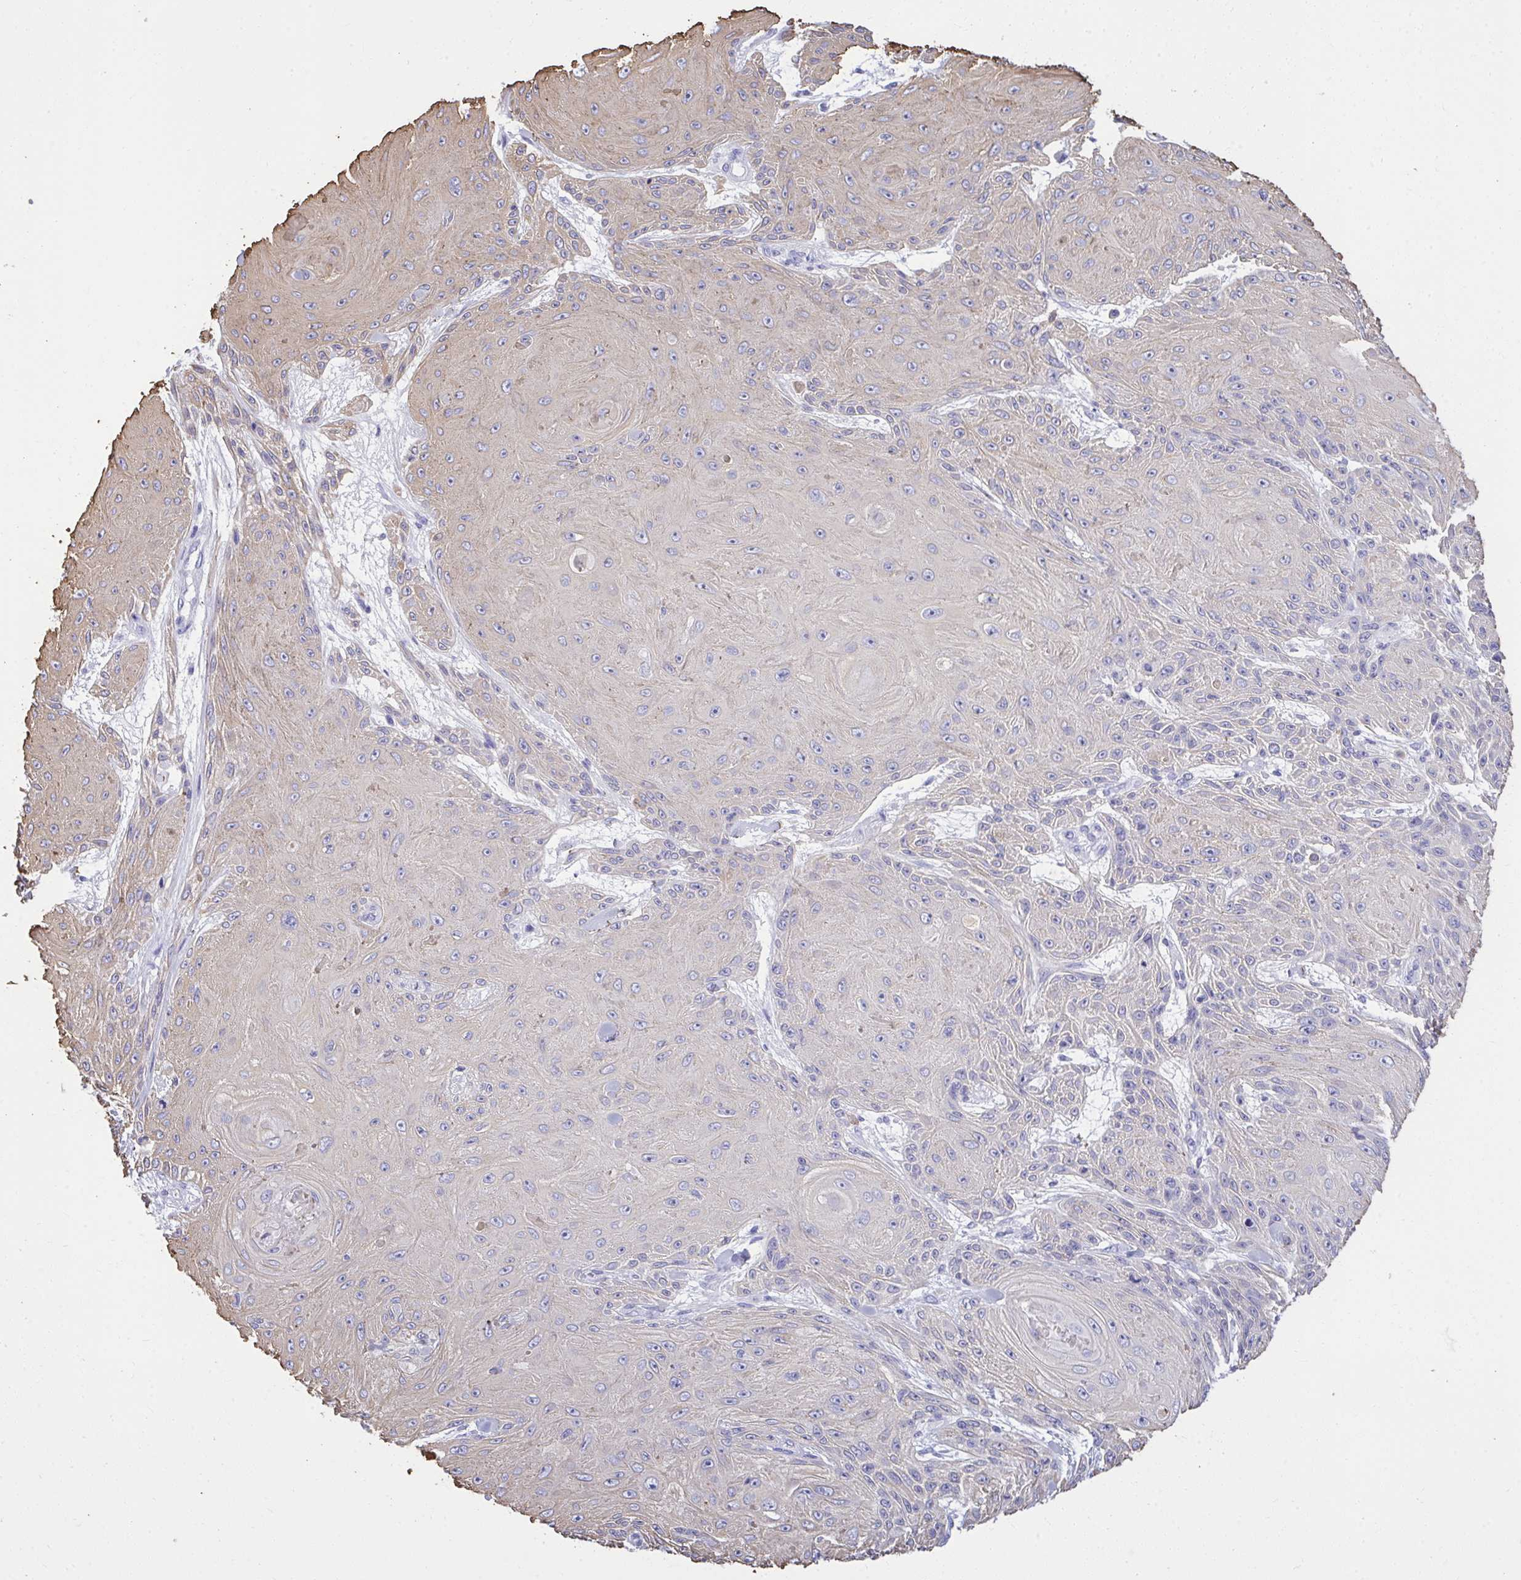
{"staining": {"intensity": "weak", "quantity": "25%-75%", "location": "cytoplasmic/membranous"}, "tissue": "skin cancer", "cell_type": "Tumor cells", "image_type": "cancer", "snomed": [{"axis": "morphology", "description": "Squamous cell carcinoma, NOS"}, {"axis": "topography", "description": "Skin"}], "caption": "A histopathology image of human squamous cell carcinoma (skin) stained for a protein demonstrates weak cytoplasmic/membranous brown staining in tumor cells.", "gene": "PSD", "patient": {"sex": "male", "age": 88}}